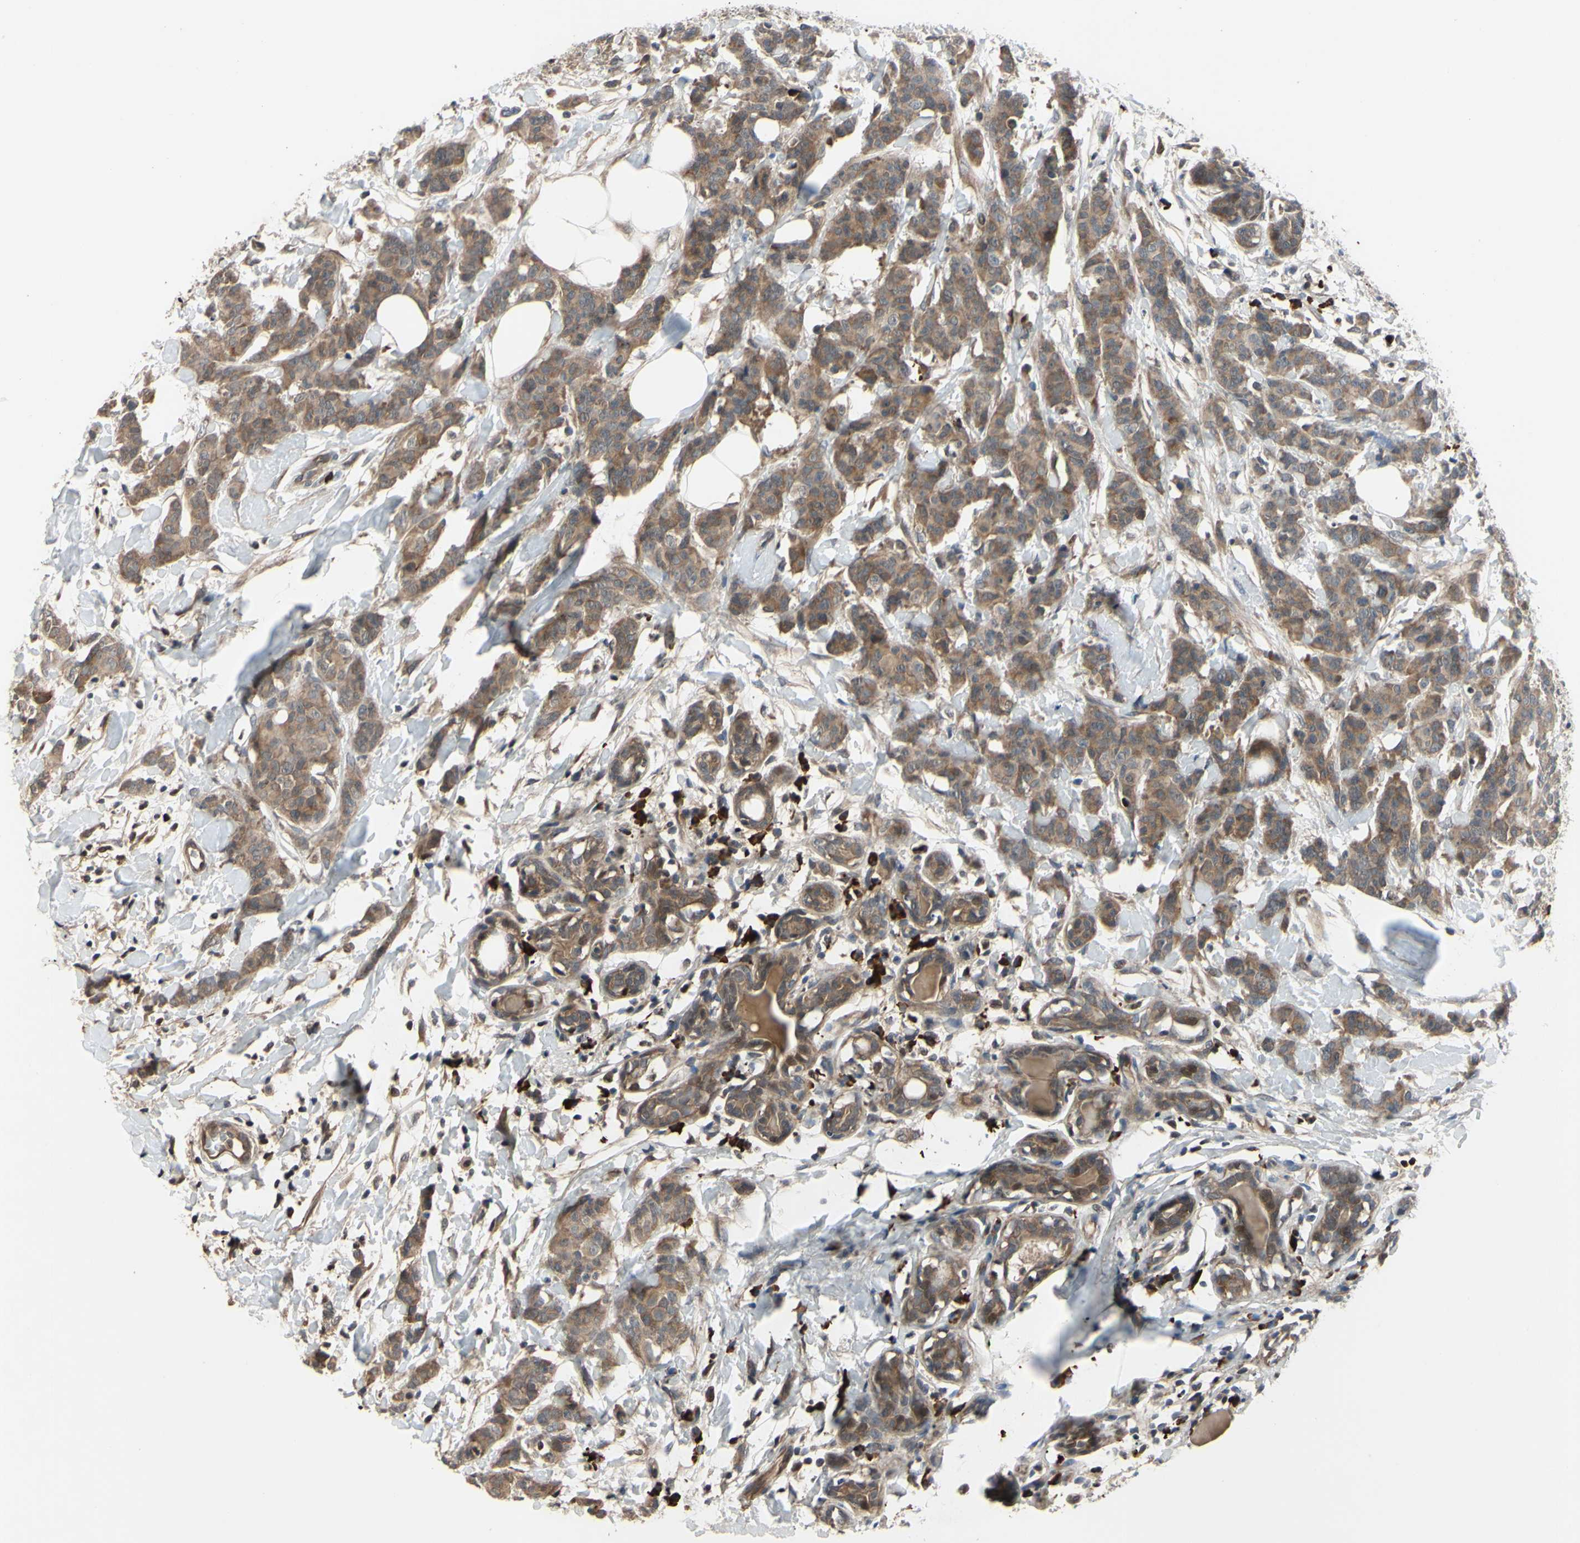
{"staining": {"intensity": "moderate", "quantity": ">75%", "location": "cytoplasmic/membranous"}, "tissue": "breast cancer", "cell_type": "Tumor cells", "image_type": "cancer", "snomed": [{"axis": "morphology", "description": "Normal tissue, NOS"}, {"axis": "morphology", "description": "Duct carcinoma"}, {"axis": "topography", "description": "Breast"}], "caption": "The micrograph displays staining of breast cancer, revealing moderate cytoplasmic/membranous protein expression (brown color) within tumor cells.", "gene": "XIAP", "patient": {"sex": "female", "age": 40}}